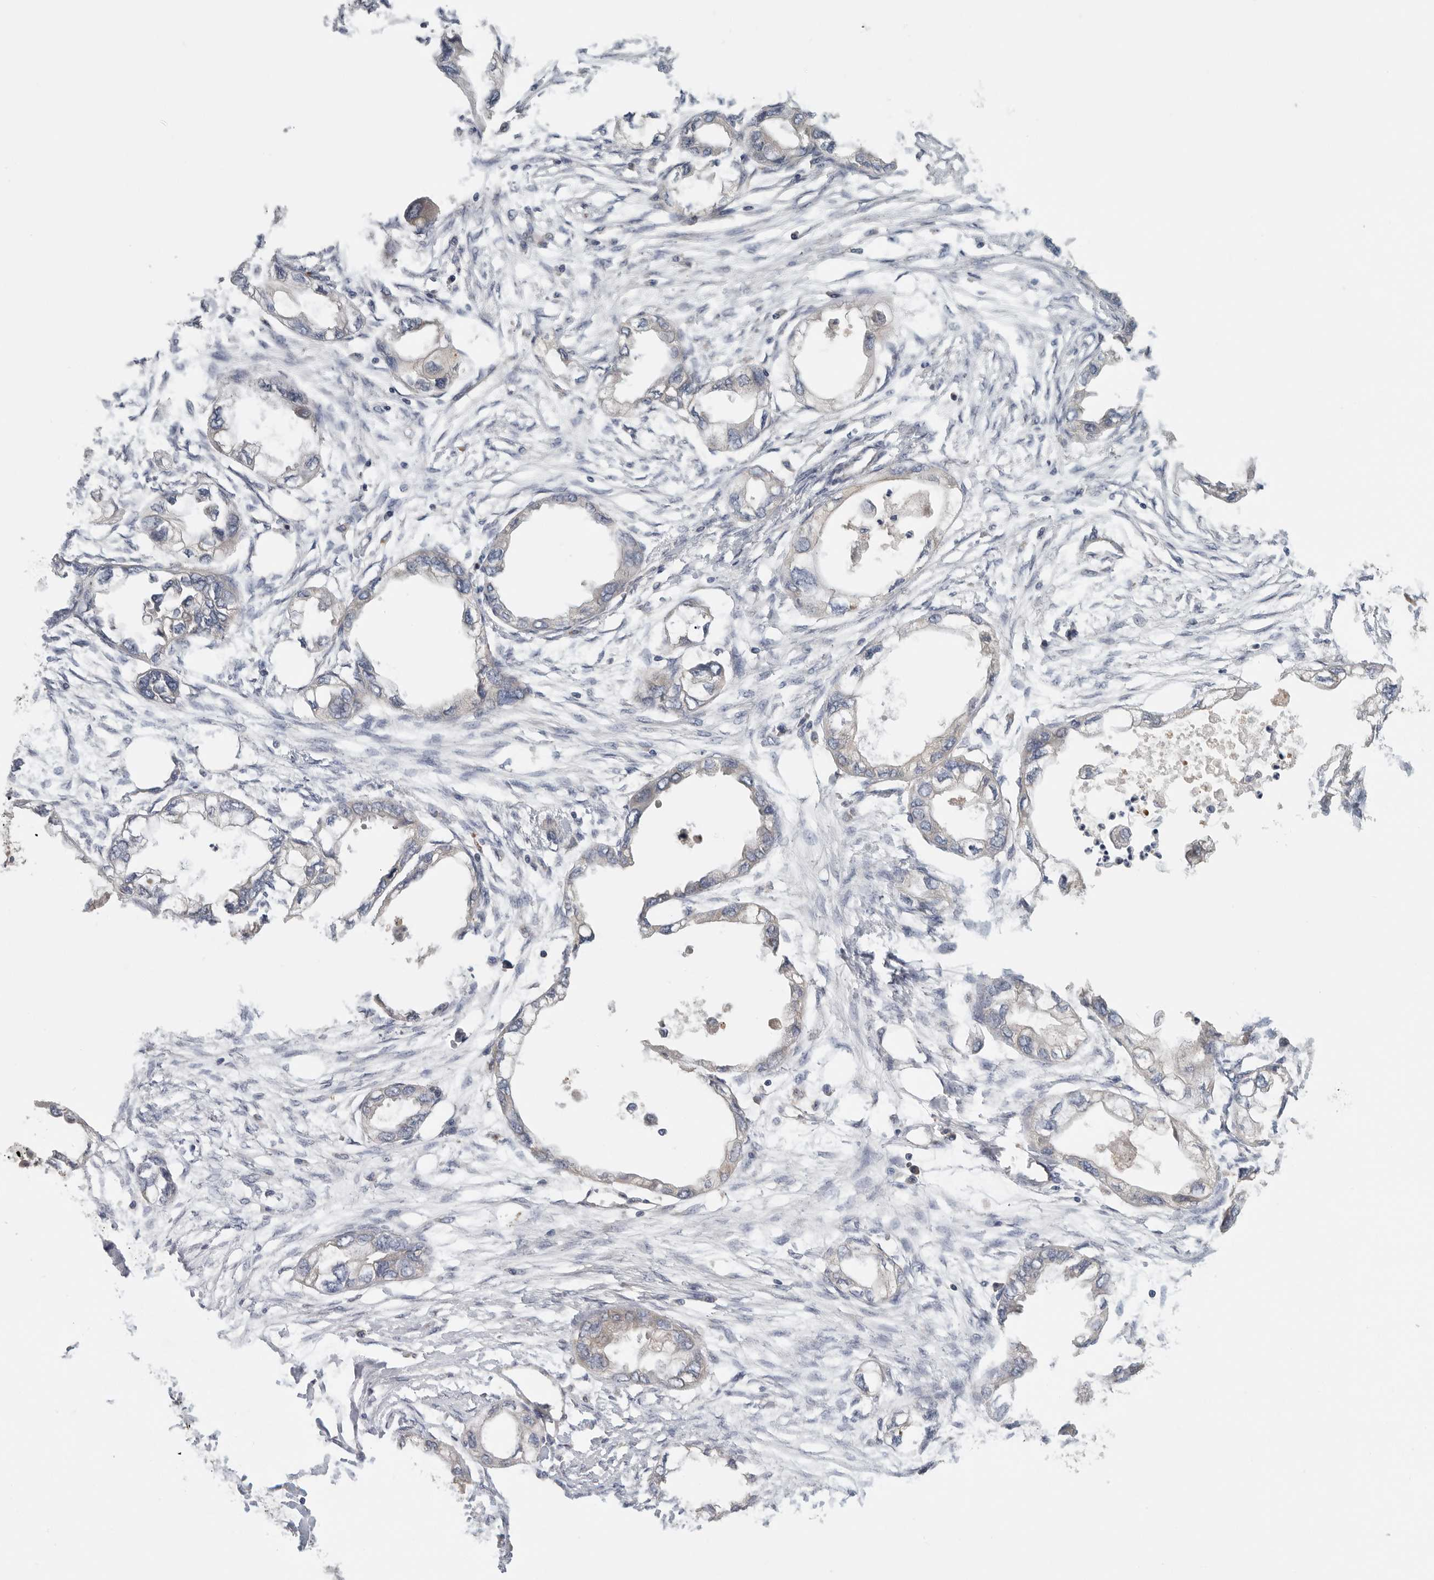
{"staining": {"intensity": "negative", "quantity": "none", "location": "none"}, "tissue": "endometrial cancer", "cell_type": "Tumor cells", "image_type": "cancer", "snomed": [{"axis": "morphology", "description": "Adenocarcinoma, NOS"}, {"axis": "morphology", "description": "Adenocarcinoma, metastatic, NOS"}, {"axis": "topography", "description": "Adipose tissue"}, {"axis": "topography", "description": "Endometrium"}], "caption": "Human metastatic adenocarcinoma (endometrial) stained for a protein using immunohistochemistry exhibits no staining in tumor cells.", "gene": "BCAP29", "patient": {"sex": "female", "age": 67}}